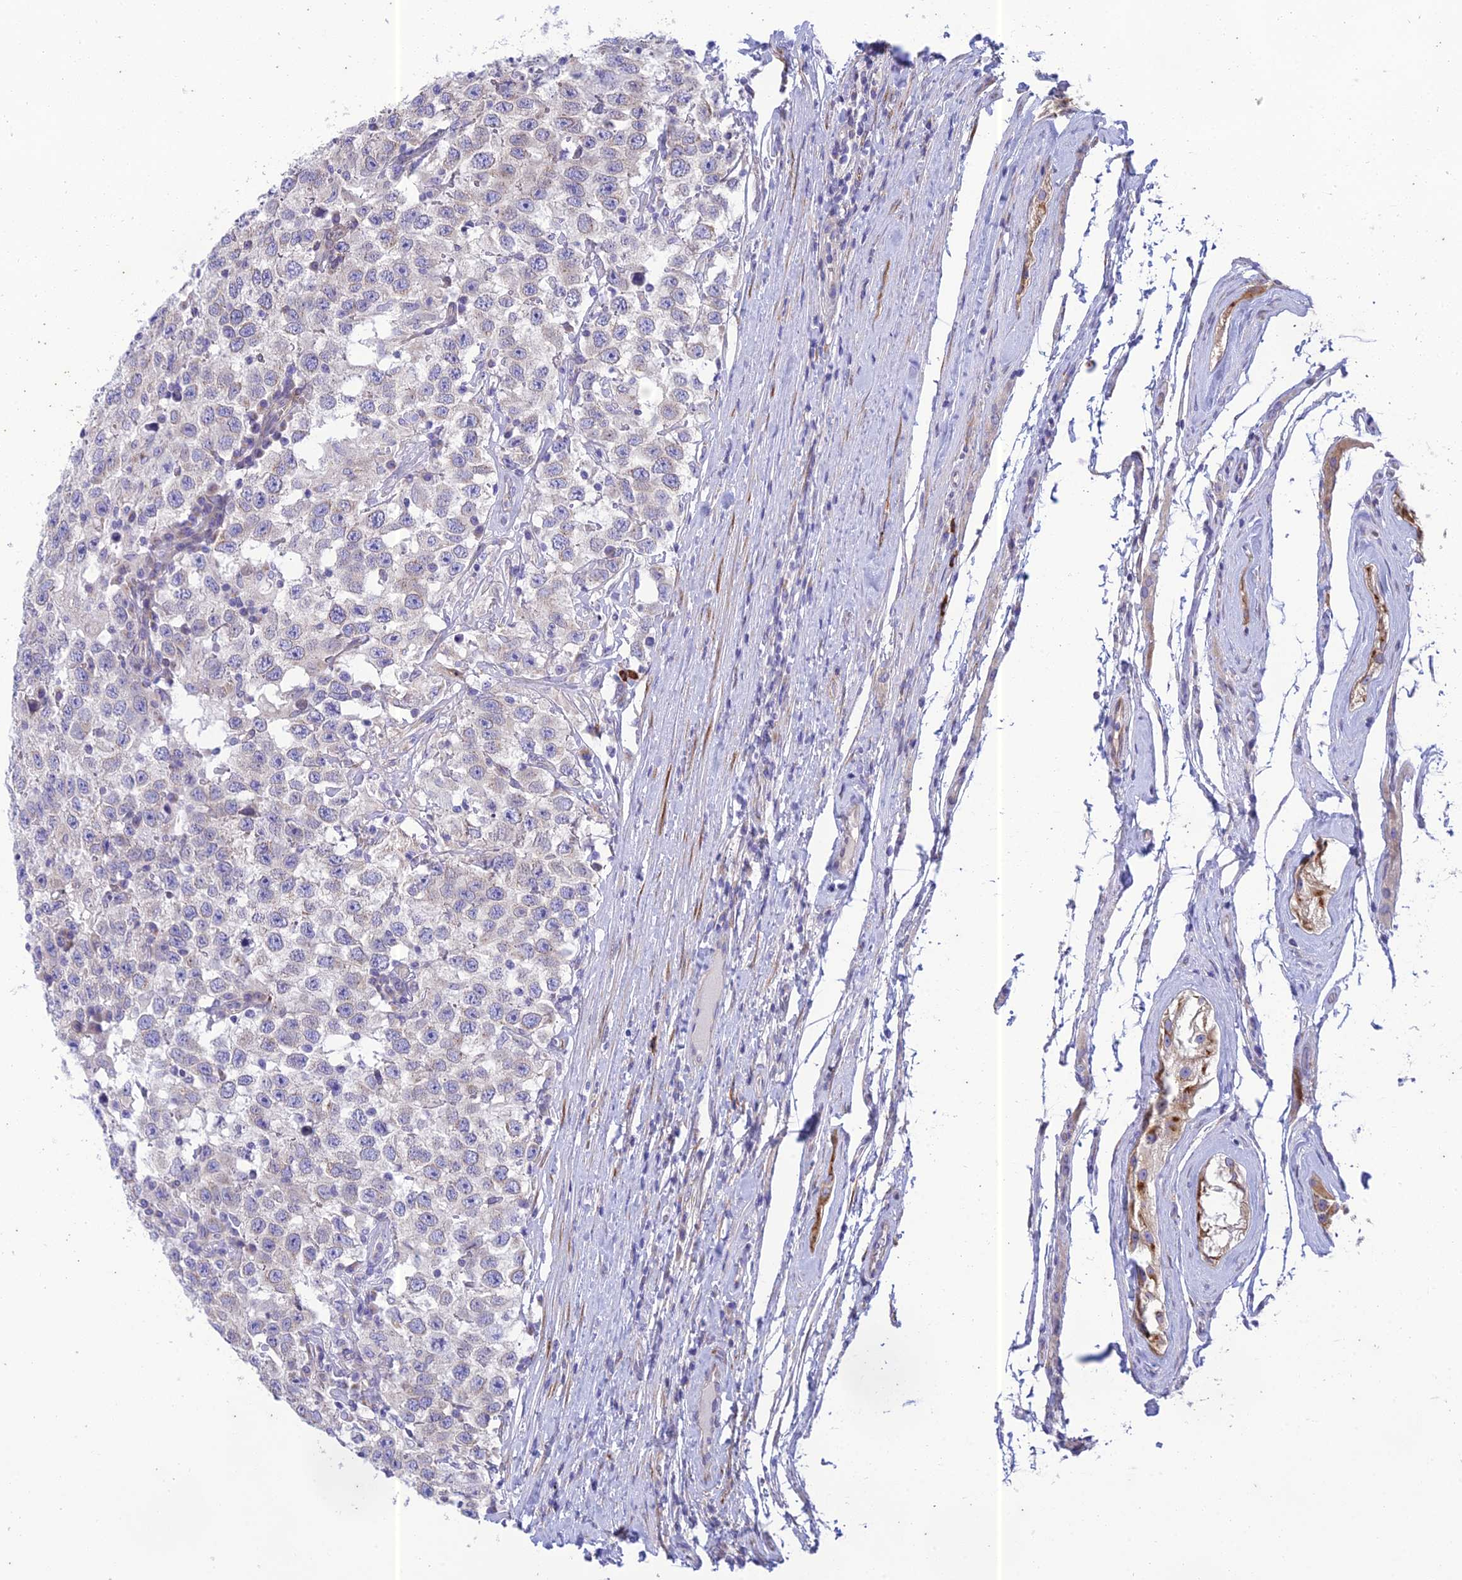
{"staining": {"intensity": "negative", "quantity": "none", "location": "none"}, "tissue": "testis cancer", "cell_type": "Tumor cells", "image_type": "cancer", "snomed": [{"axis": "morphology", "description": "Seminoma, NOS"}, {"axis": "topography", "description": "Testis"}], "caption": "Tumor cells show no significant protein staining in testis cancer (seminoma).", "gene": "PTCD2", "patient": {"sex": "male", "age": 41}}